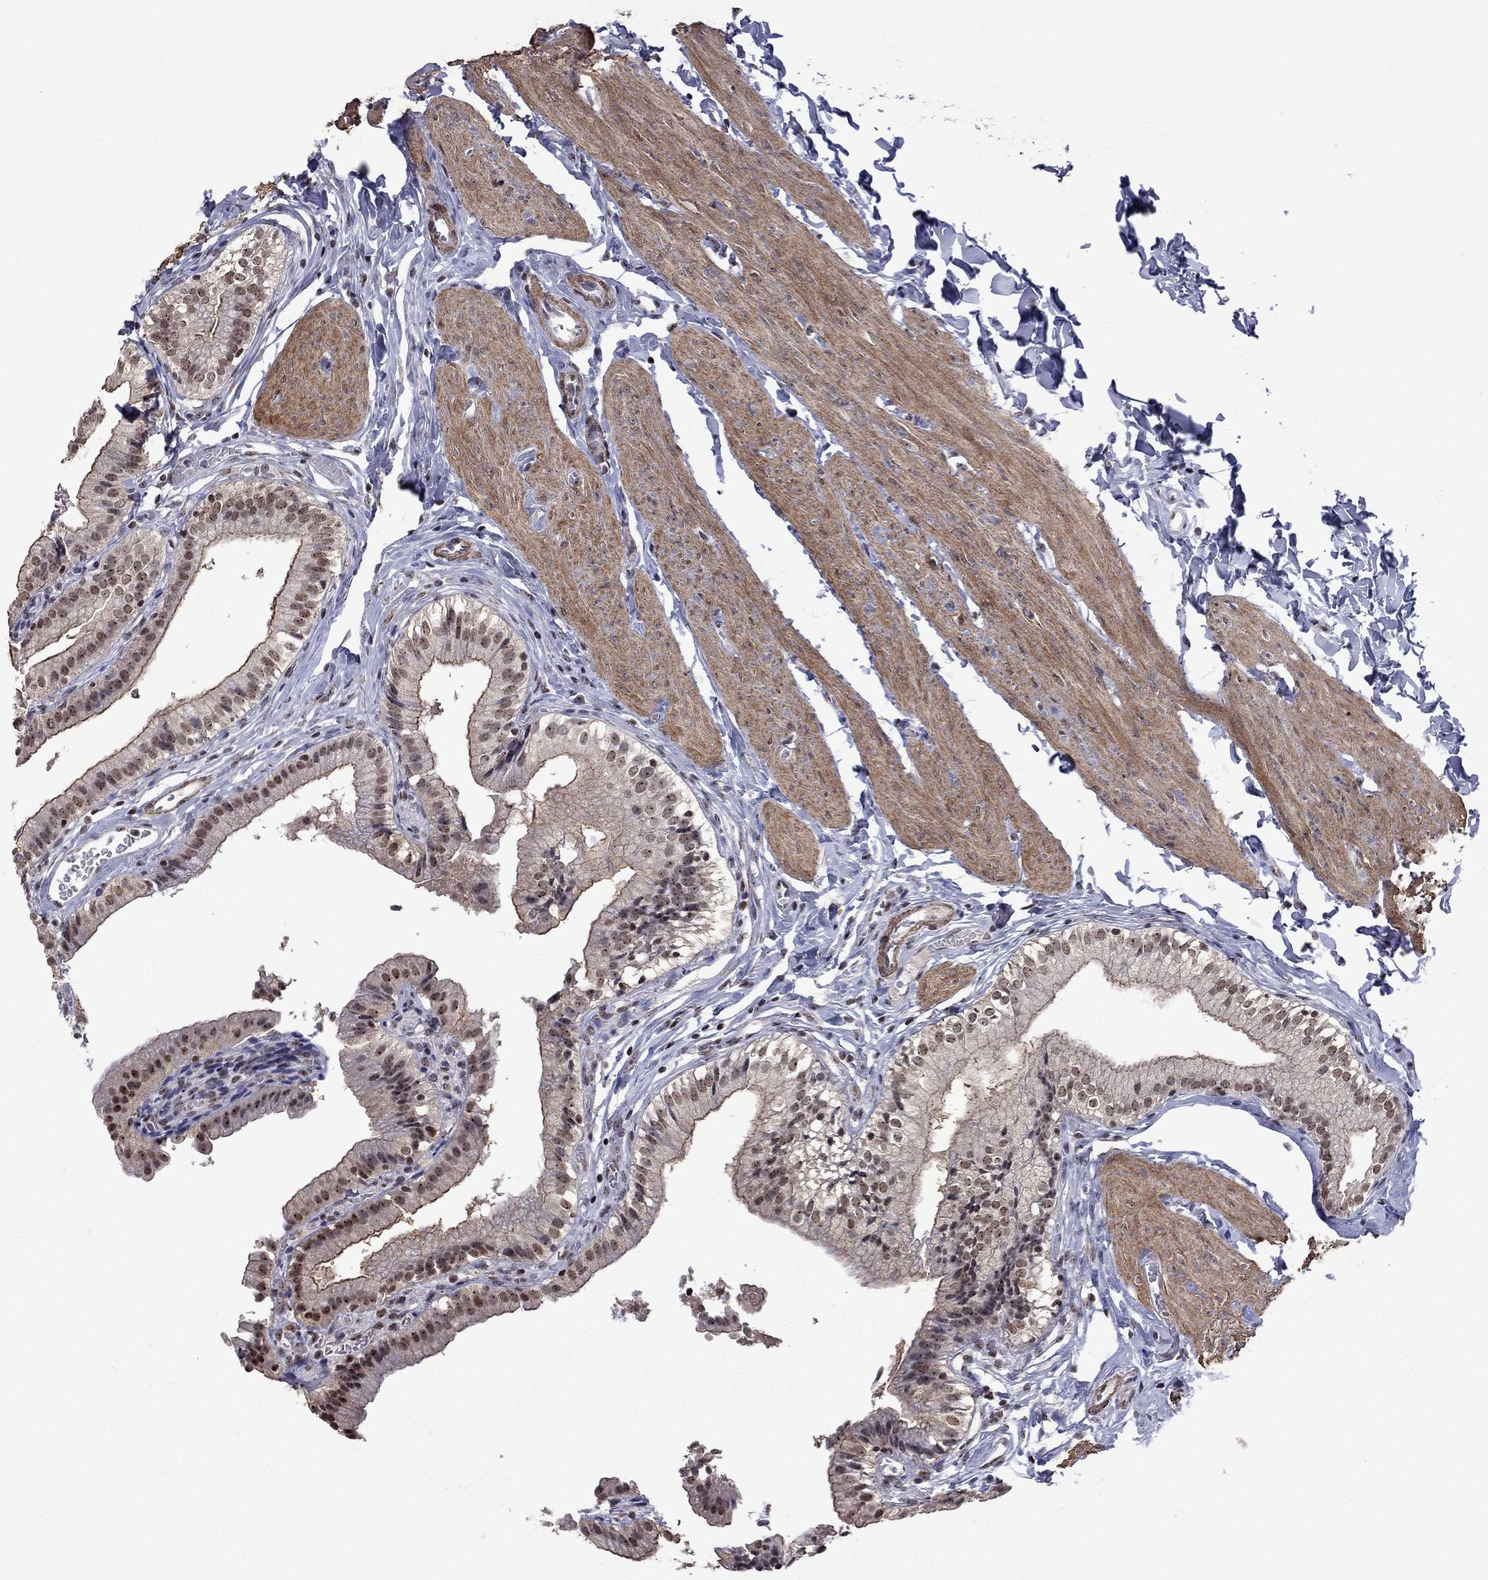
{"staining": {"intensity": "moderate", "quantity": "25%-75%", "location": "nuclear"}, "tissue": "gallbladder", "cell_type": "Glandular cells", "image_type": "normal", "snomed": [{"axis": "morphology", "description": "Normal tissue, NOS"}, {"axis": "topography", "description": "Gallbladder"}], "caption": "High-power microscopy captured an IHC image of unremarkable gallbladder, revealing moderate nuclear positivity in approximately 25%-75% of glandular cells.", "gene": "SPOUT1", "patient": {"sex": "female", "age": 47}}